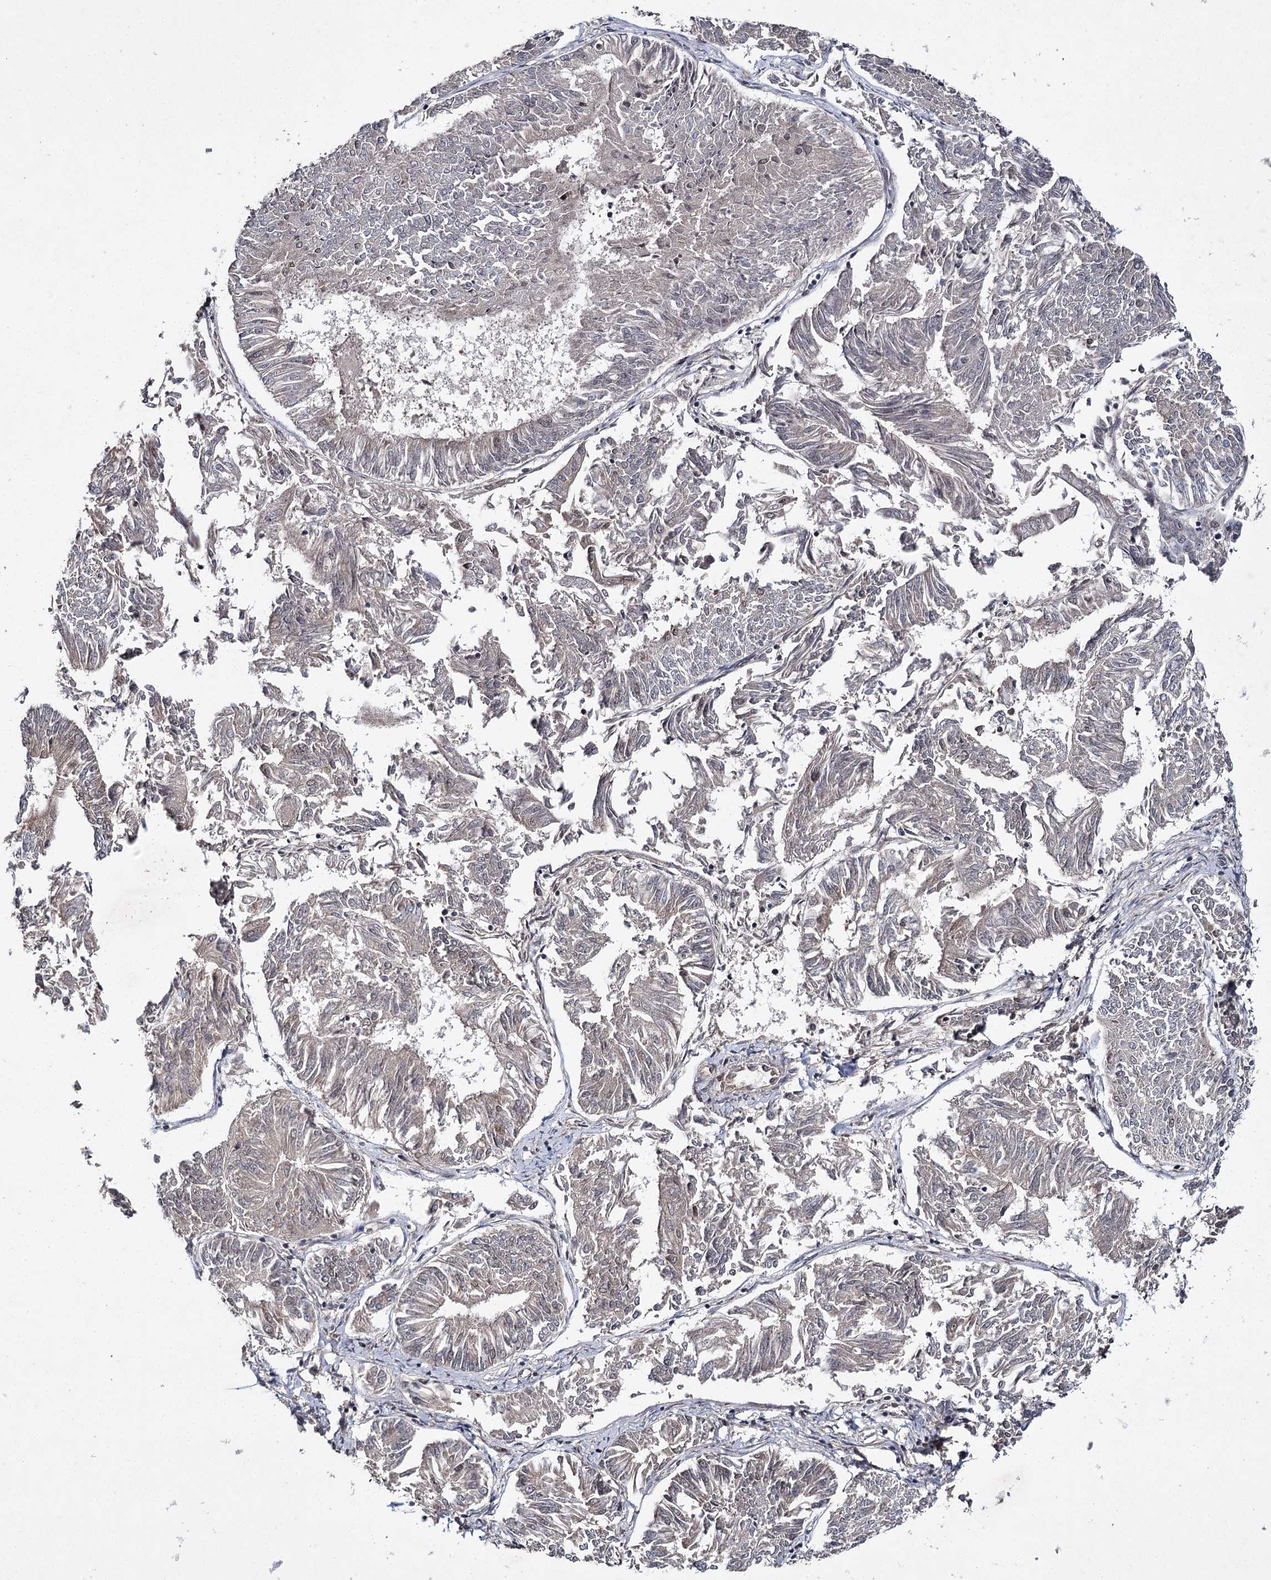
{"staining": {"intensity": "negative", "quantity": "none", "location": "none"}, "tissue": "endometrial cancer", "cell_type": "Tumor cells", "image_type": "cancer", "snomed": [{"axis": "morphology", "description": "Adenocarcinoma, NOS"}, {"axis": "topography", "description": "Endometrium"}], "caption": "Human endometrial adenocarcinoma stained for a protein using immunohistochemistry demonstrates no staining in tumor cells.", "gene": "DCUN1D4", "patient": {"sex": "female", "age": 58}}